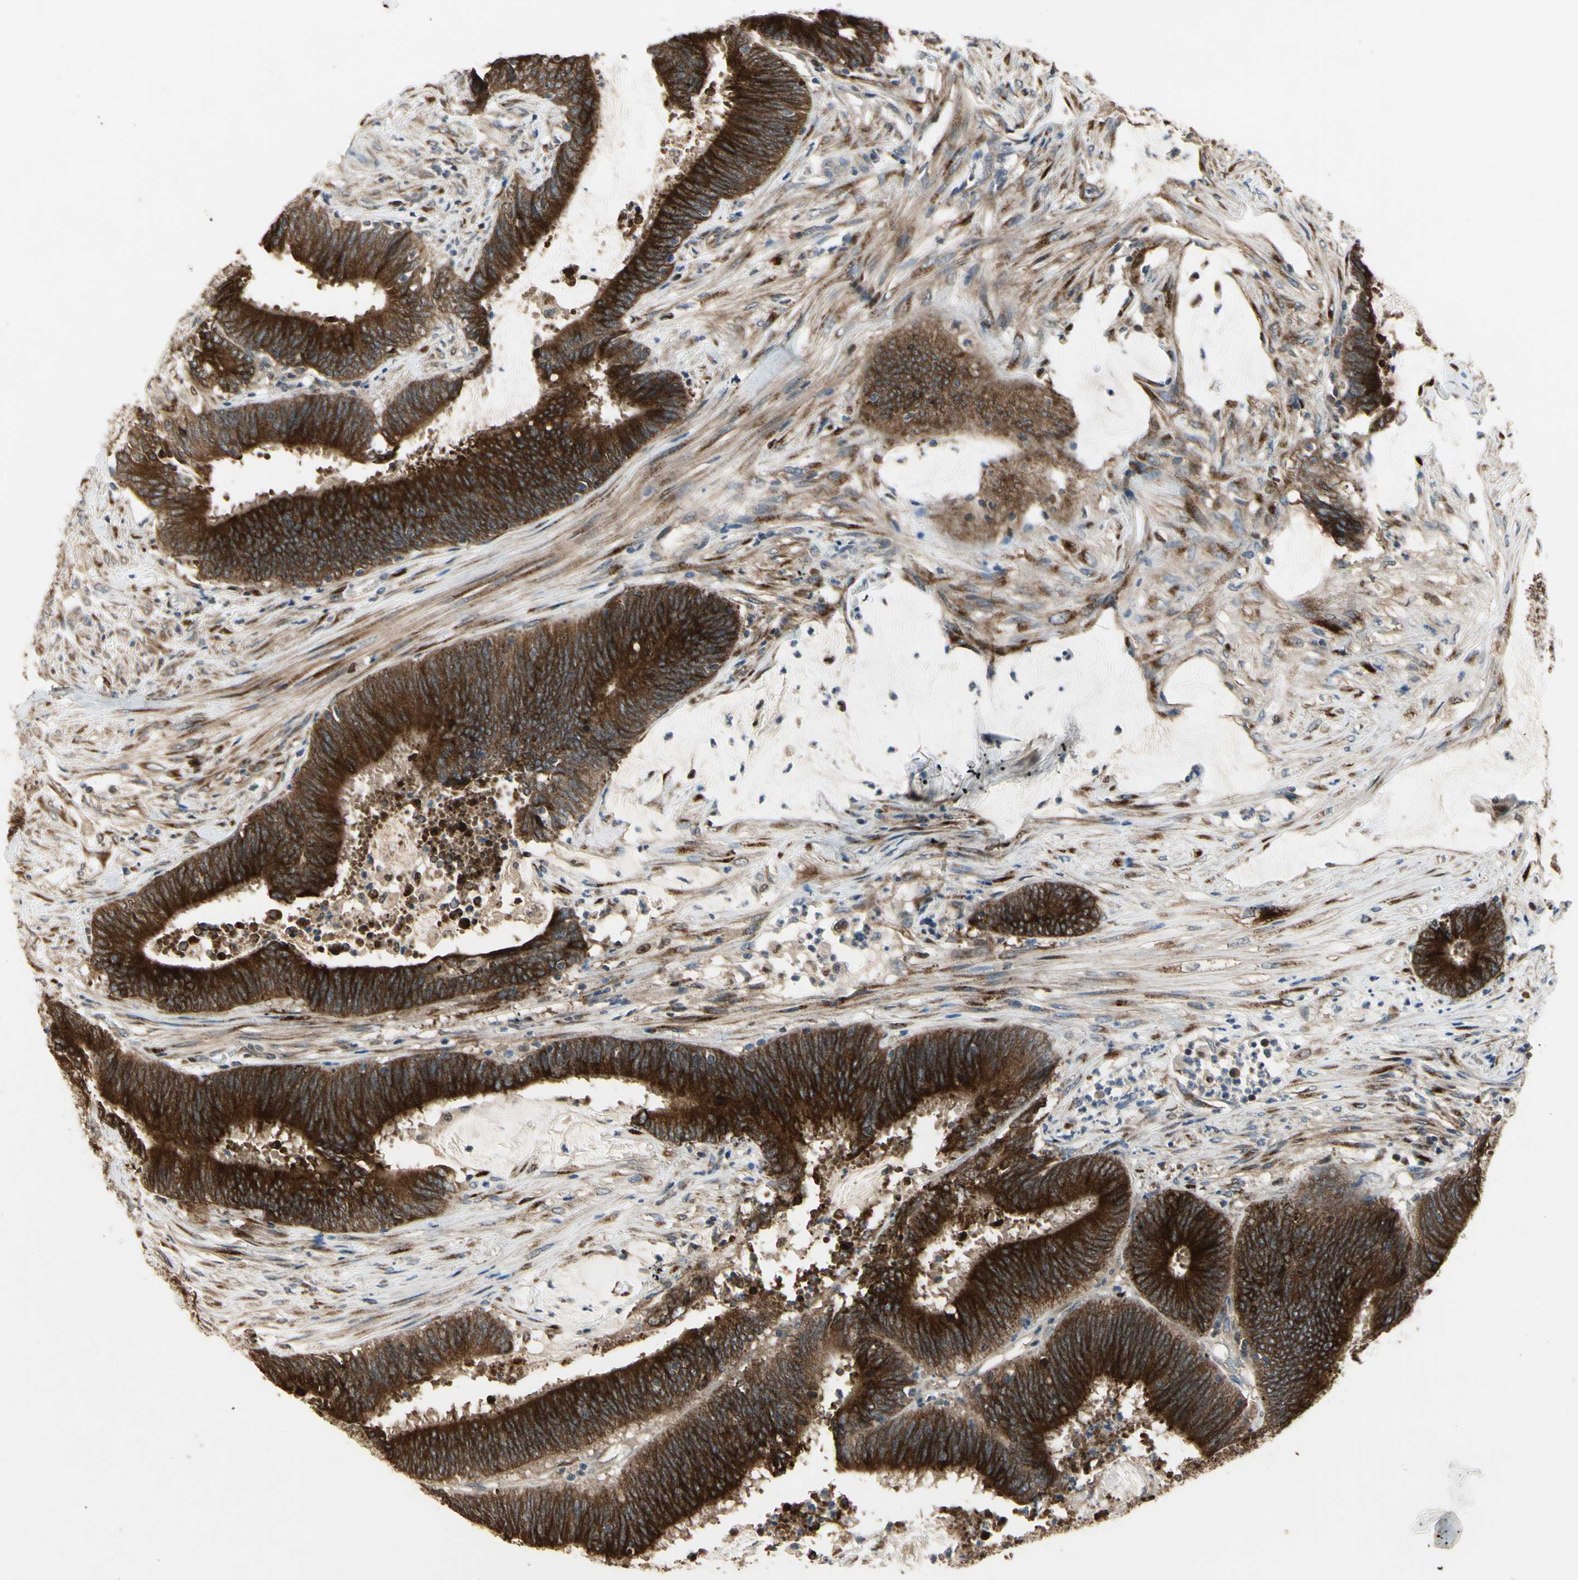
{"staining": {"intensity": "strong", "quantity": ">75%", "location": "cytoplasmic/membranous"}, "tissue": "colorectal cancer", "cell_type": "Tumor cells", "image_type": "cancer", "snomed": [{"axis": "morphology", "description": "Adenocarcinoma, NOS"}, {"axis": "topography", "description": "Rectum"}], "caption": "Approximately >75% of tumor cells in human colorectal cancer (adenocarcinoma) reveal strong cytoplasmic/membranous protein positivity as visualized by brown immunohistochemical staining.", "gene": "CGREF1", "patient": {"sex": "female", "age": 66}}